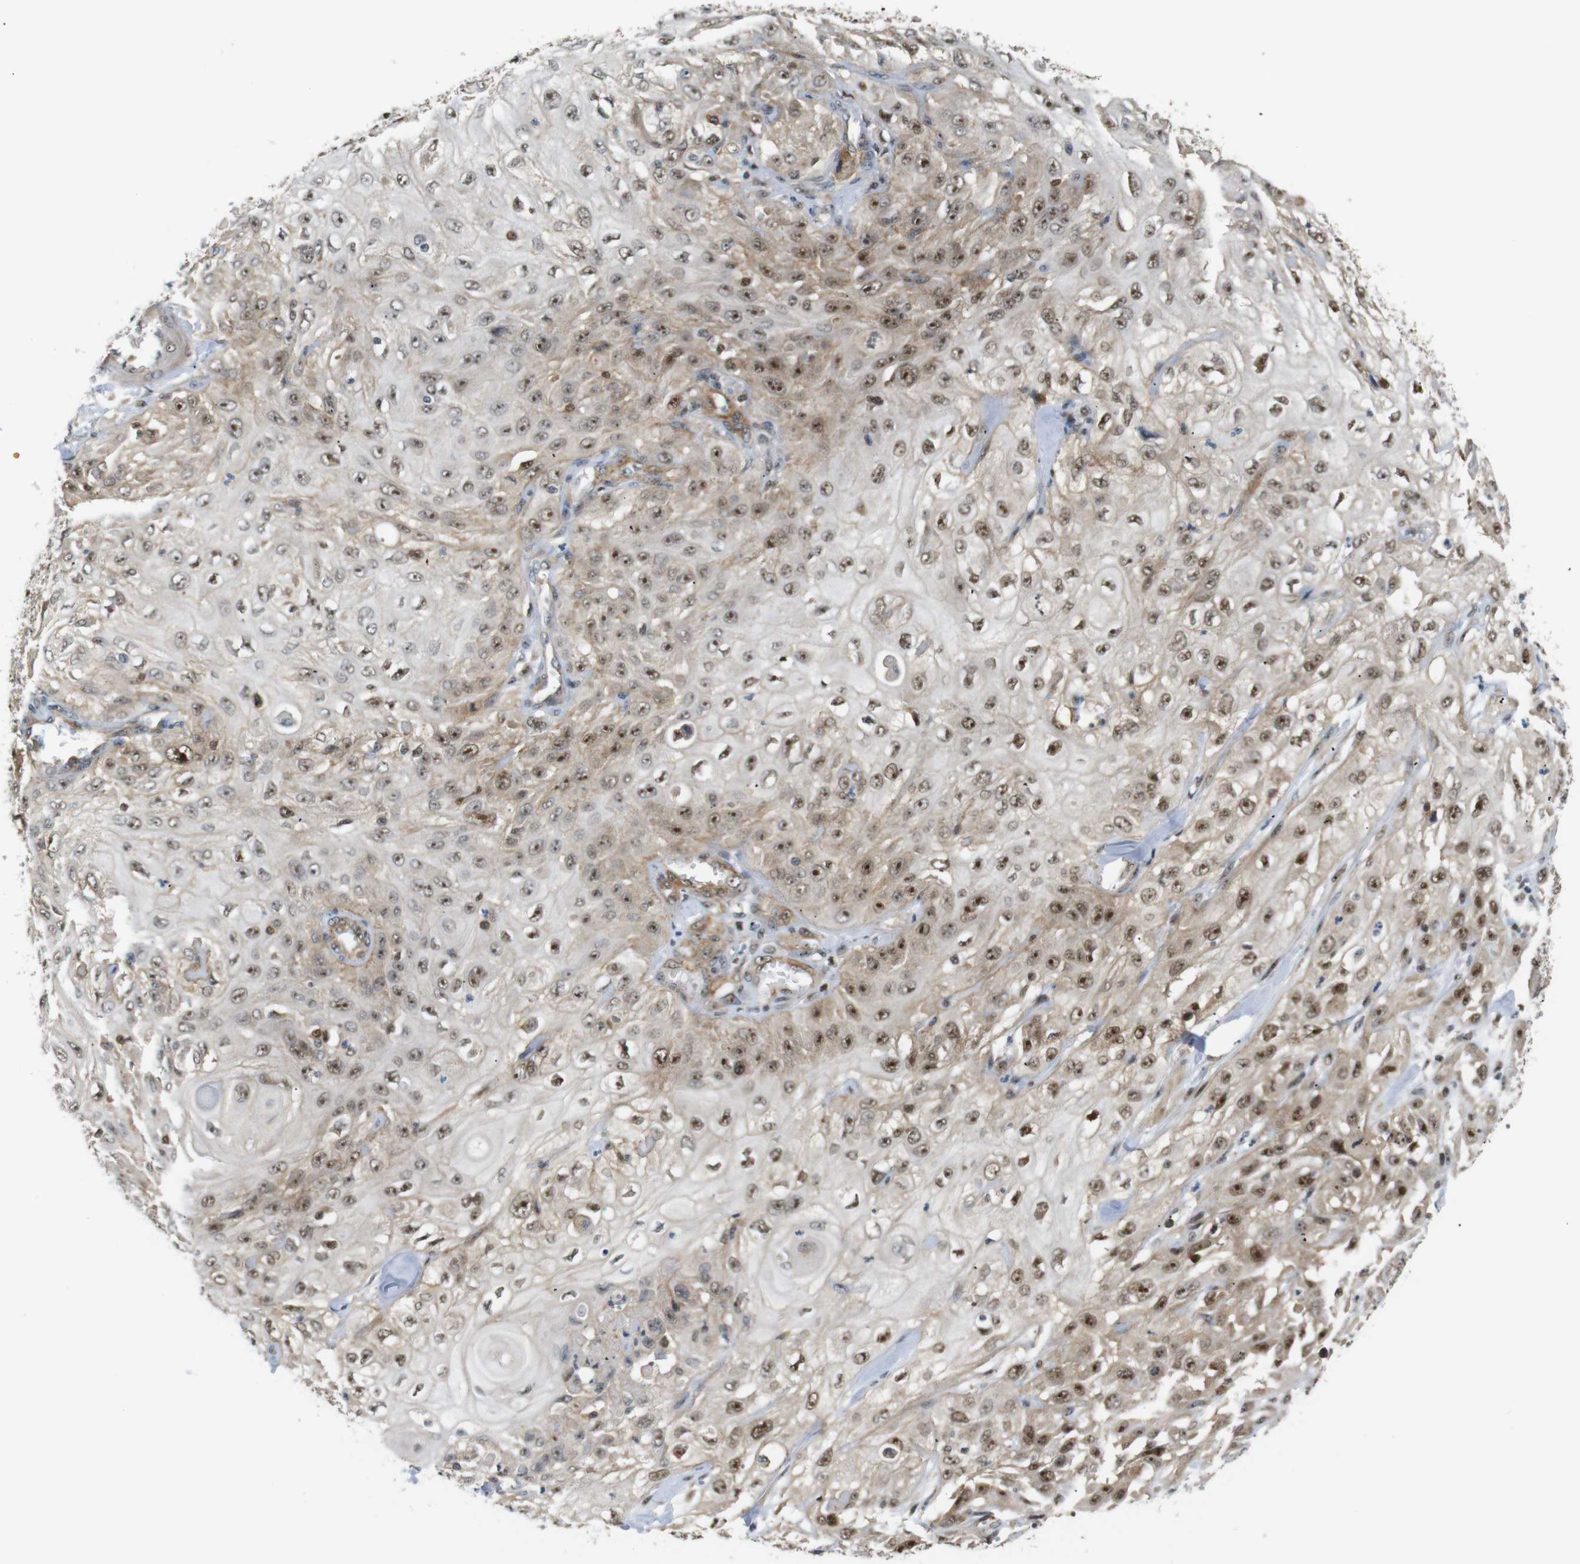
{"staining": {"intensity": "moderate", "quantity": ">75%", "location": "cytoplasmic/membranous,nuclear"}, "tissue": "skin cancer", "cell_type": "Tumor cells", "image_type": "cancer", "snomed": [{"axis": "morphology", "description": "Squamous cell carcinoma, NOS"}, {"axis": "morphology", "description": "Squamous cell carcinoma, metastatic, NOS"}, {"axis": "topography", "description": "Skin"}, {"axis": "topography", "description": "Lymph node"}], "caption": "Protein staining of skin cancer (metastatic squamous cell carcinoma) tissue reveals moderate cytoplasmic/membranous and nuclear staining in approximately >75% of tumor cells.", "gene": "PARN", "patient": {"sex": "male", "age": 75}}